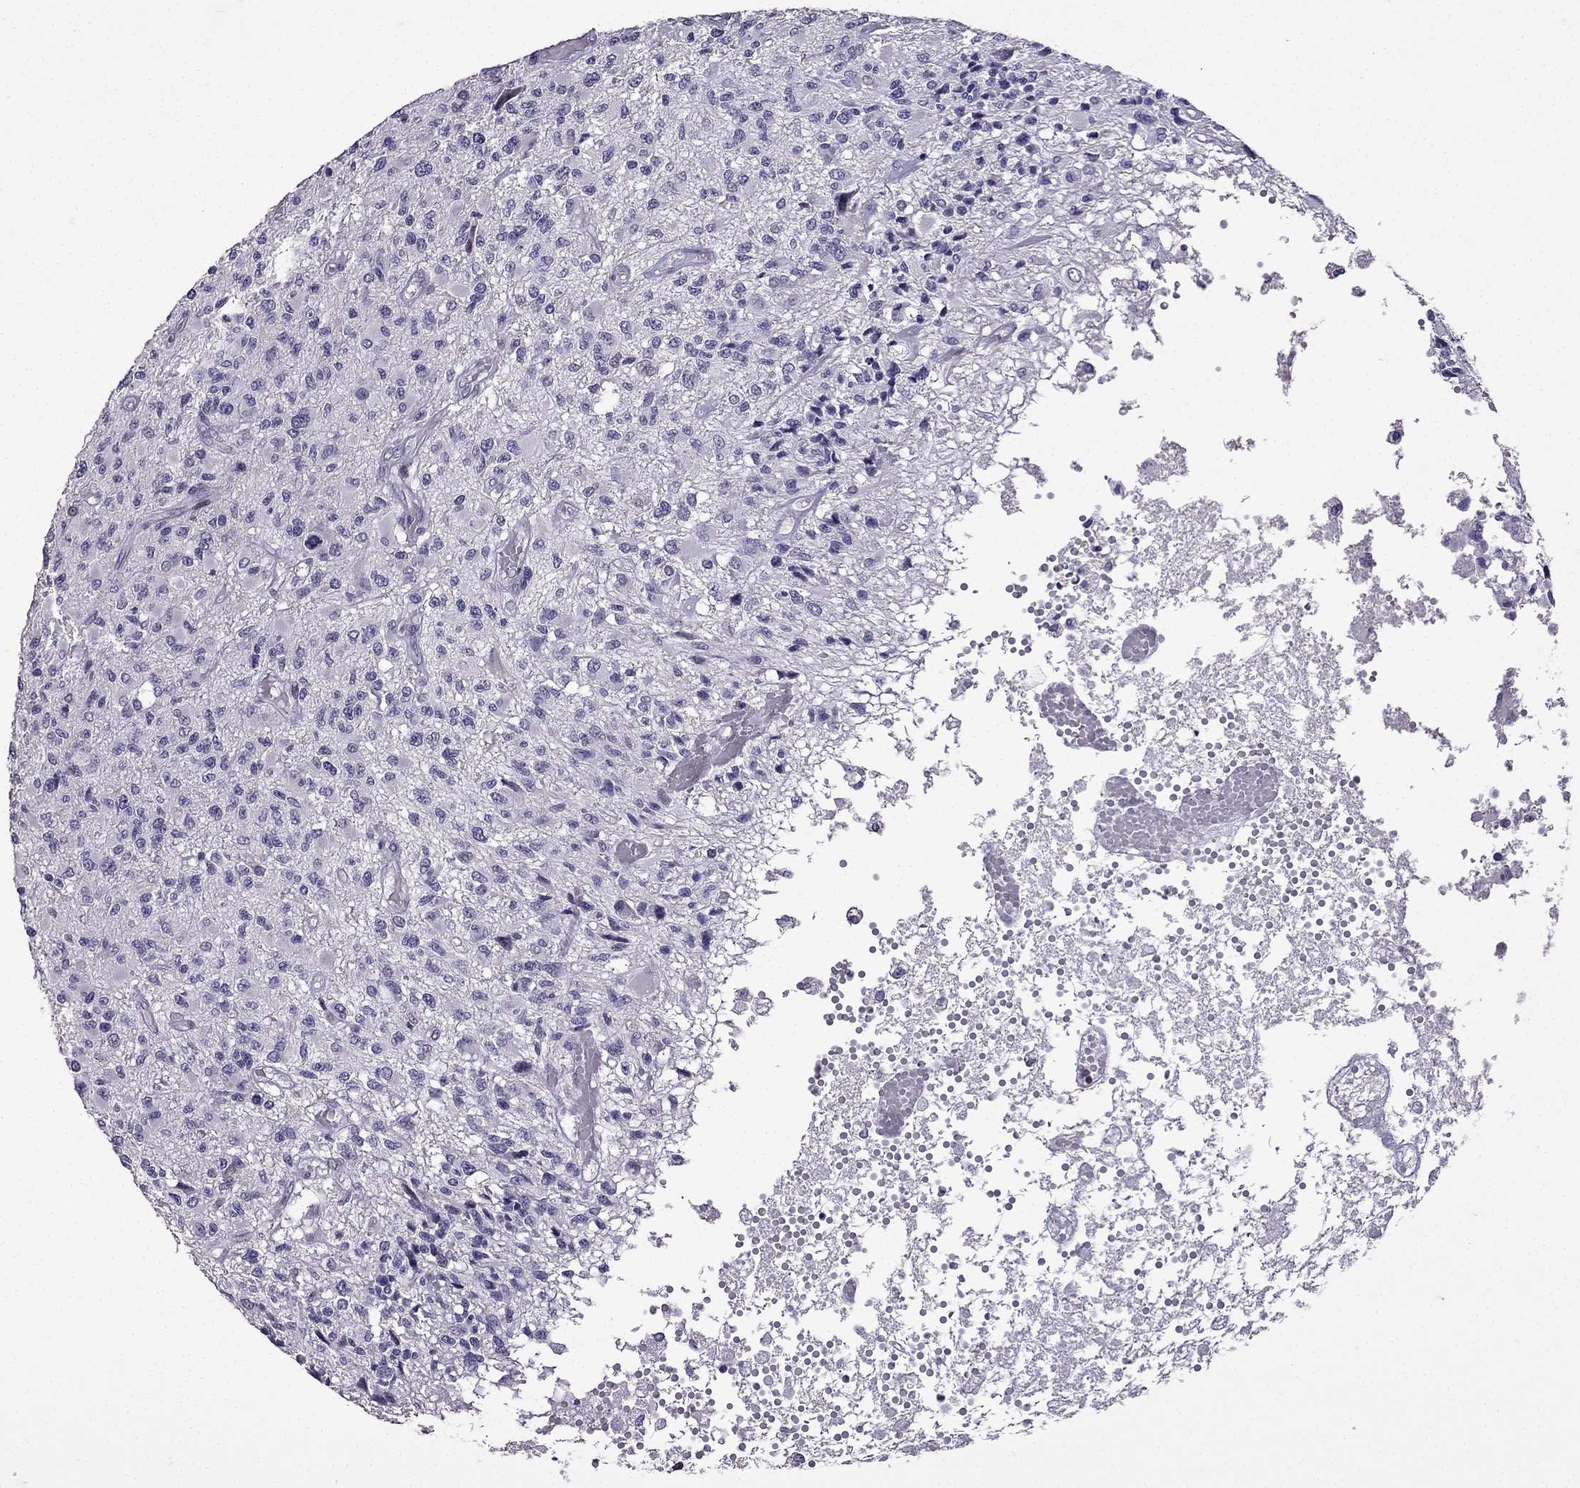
{"staining": {"intensity": "negative", "quantity": "none", "location": "none"}, "tissue": "glioma", "cell_type": "Tumor cells", "image_type": "cancer", "snomed": [{"axis": "morphology", "description": "Glioma, malignant, High grade"}, {"axis": "topography", "description": "Brain"}], "caption": "An immunohistochemistry (IHC) micrograph of high-grade glioma (malignant) is shown. There is no staining in tumor cells of high-grade glioma (malignant). (Immunohistochemistry, brightfield microscopy, high magnification).", "gene": "TTN", "patient": {"sex": "female", "age": 63}}